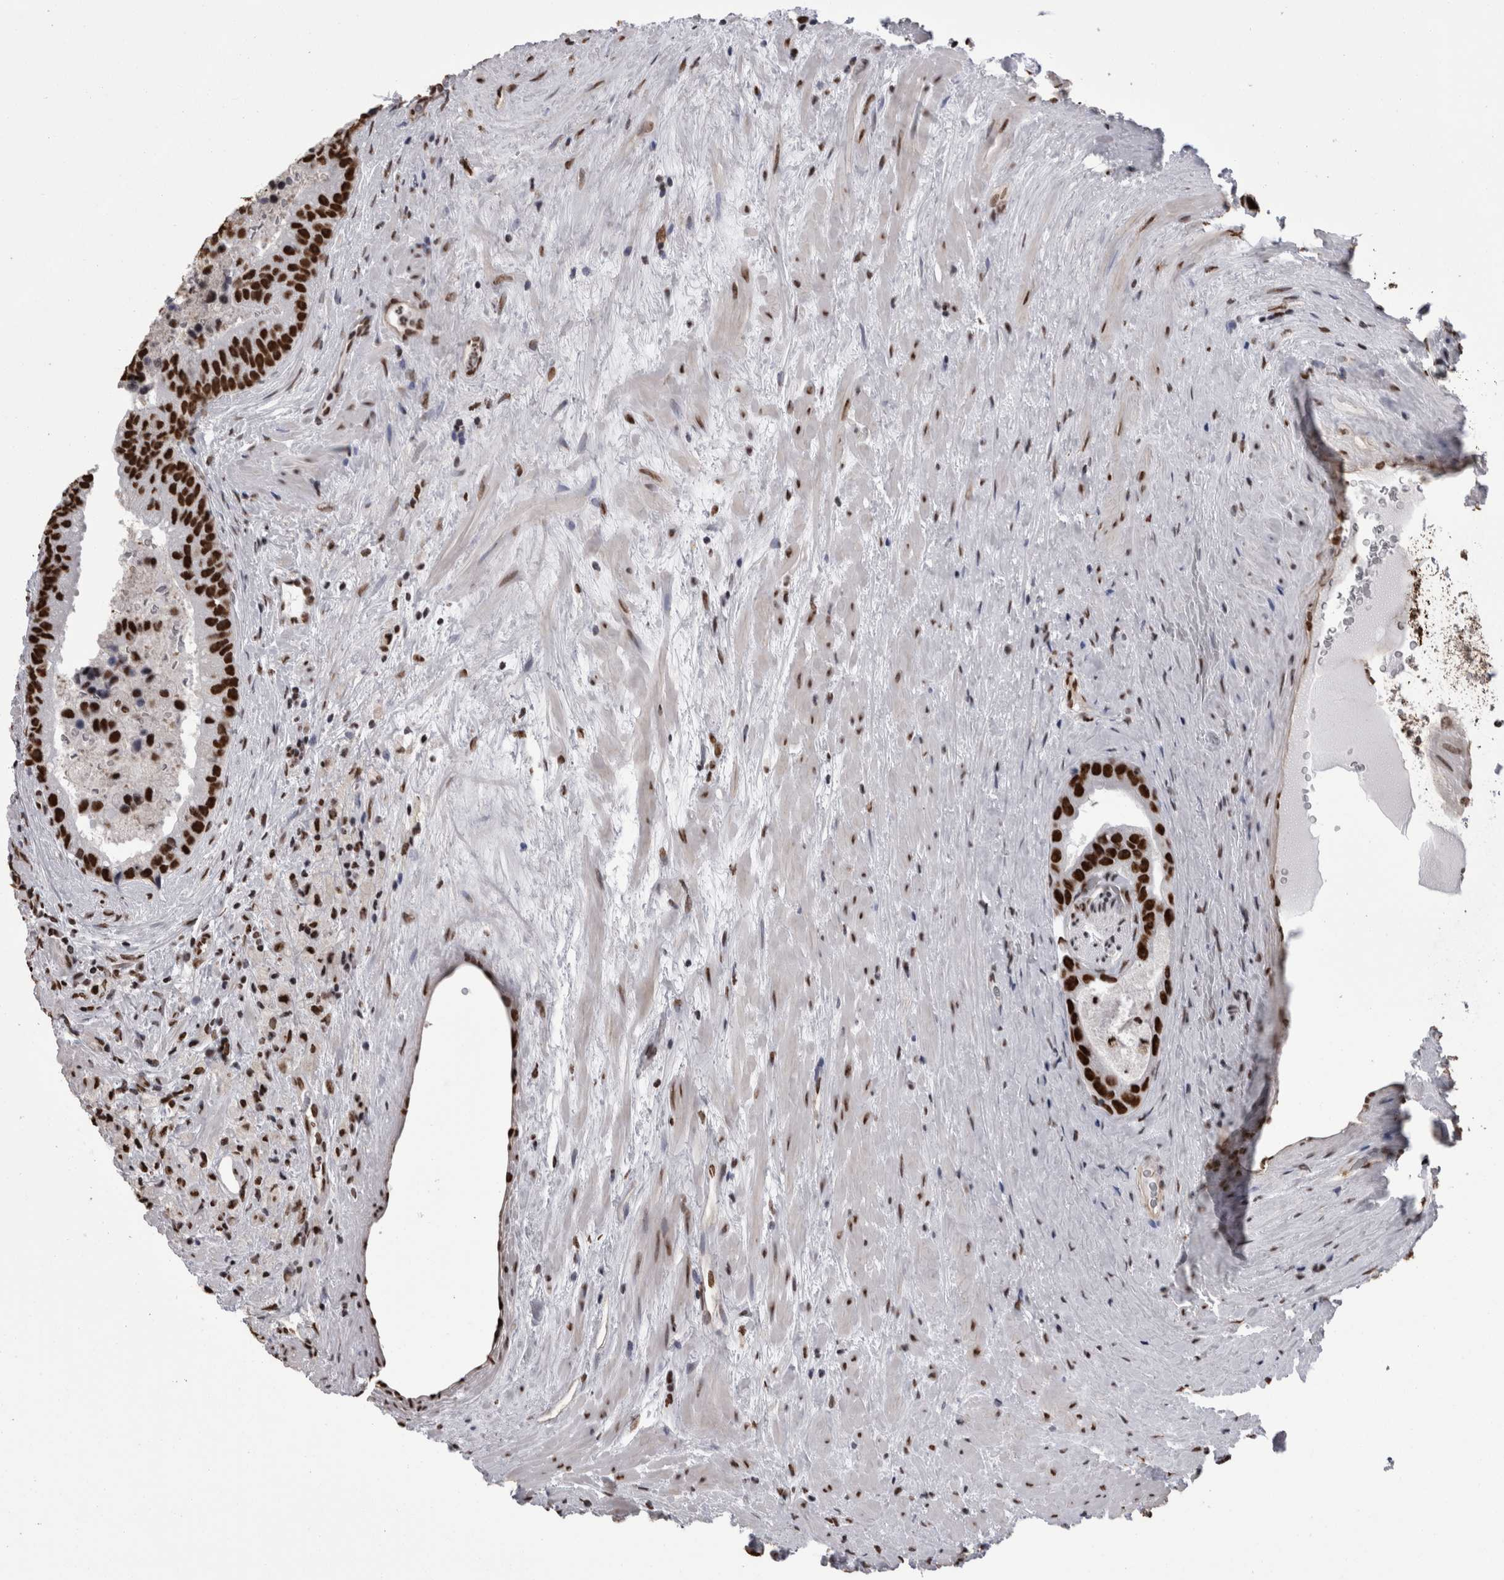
{"staining": {"intensity": "strong", "quantity": ">75%", "location": "nuclear"}, "tissue": "prostate cancer", "cell_type": "Tumor cells", "image_type": "cancer", "snomed": [{"axis": "morphology", "description": "Adenocarcinoma, High grade"}, {"axis": "topography", "description": "Prostate"}], "caption": "Immunohistochemistry (IHC) micrograph of neoplastic tissue: prostate cancer (adenocarcinoma (high-grade)) stained using immunohistochemistry exhibits high levels of strong protein expression localized specifically in the nuclear of tumor cells, appearing as a nuclear brown color.", "gene": "HNRNPM", "patient": {"sex": "male", "age": 70}}